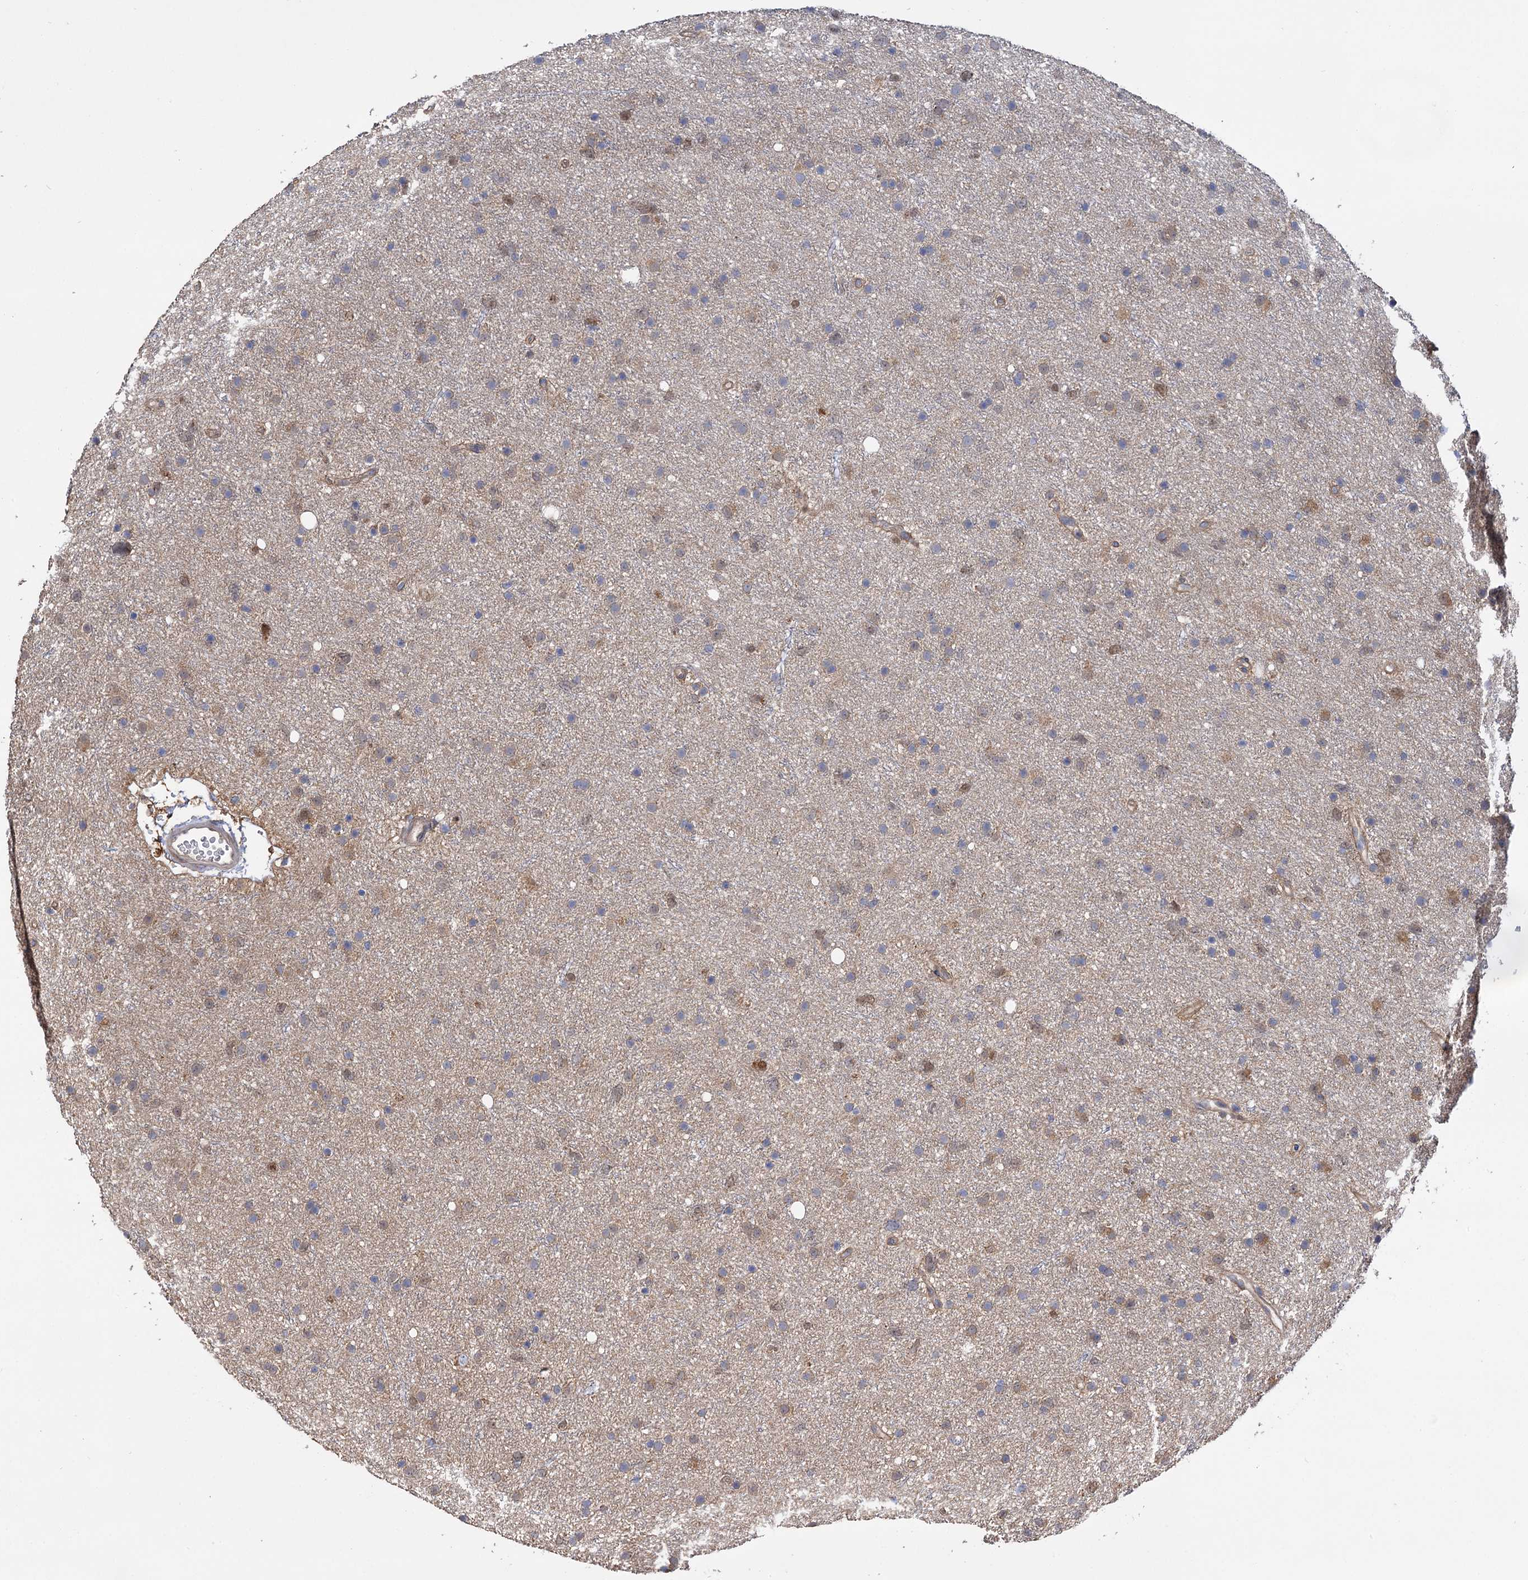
{"staining": {"intensity": "weak", "quantity": "25%-75%", "location": "cytoplasmic/membranous"}, "tissue": "glioma", "cell_type": "Tumor cells", "image_type": "cancer", "snomed": [{"axis": "morphology", "description": "Glioma, malignant, Low grade"}, {"axis": "topography", "description": "Cerebral cortex"}], "caption": "Glioma stained for a protein (brown) exhibits weak cytoplasmic/membranous positive staining in about 25%-75% of tumor cells.", "gene": "IDI1", "patient": {"sex": "female", "age": 39}}